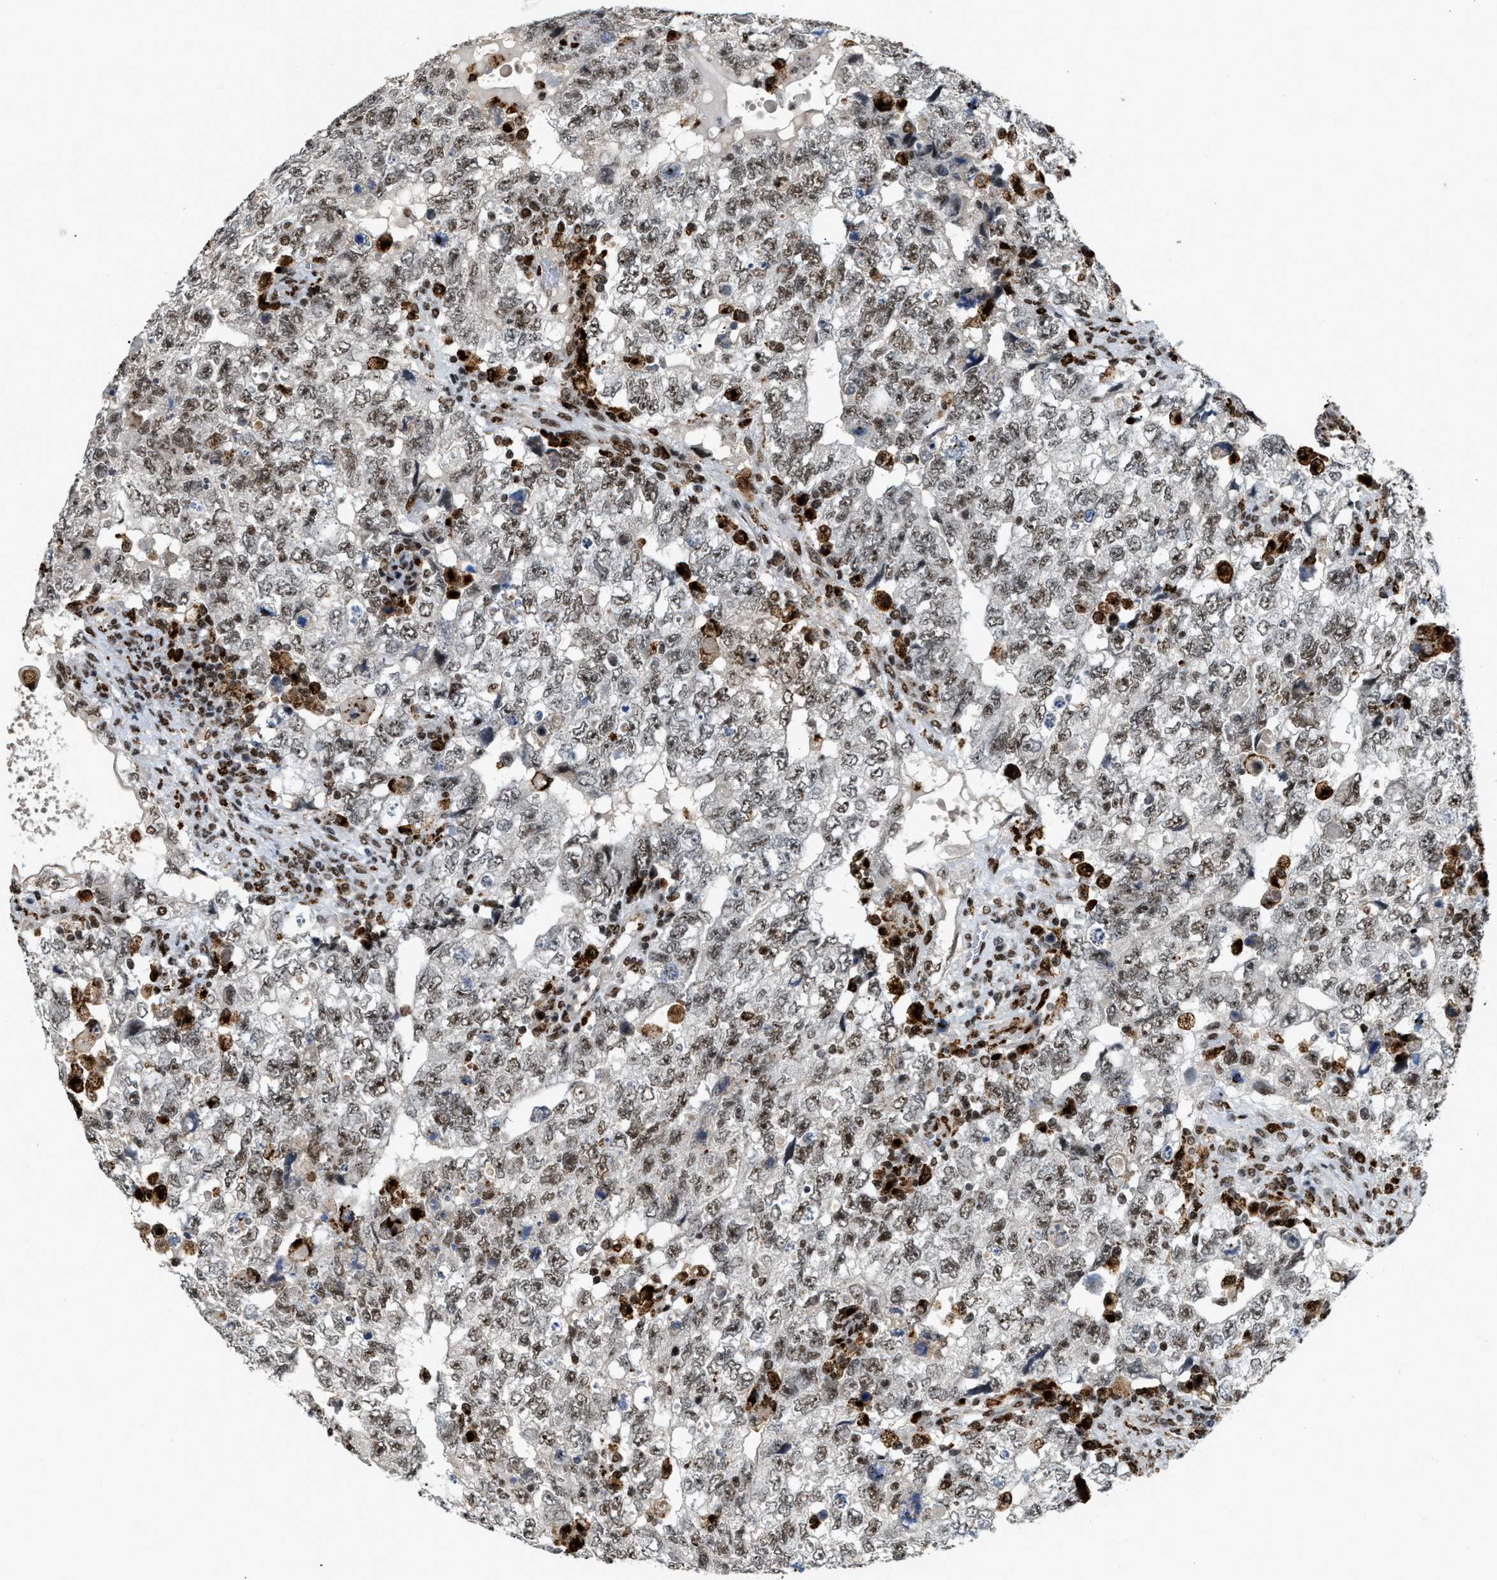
{"staining": {"intensity": "weak", "quantity": ">75%", "location": "nuclear"}, "tissue": "testis cancer", "cell_type": "Tumor cells", "image_type": "cancer", "snomed": [{"axis": "morphology", "description": "Carcinoma, Embryonal, NOS"}, {"axis": "topography", "description": "Testis"}], "caption": "Tumor cells show low levels of weak nuclear positivity in approximately >75% of cells in human testis cancer.", "gene": "NUMA1", "patient": {"sex": "male", "age": 36}}